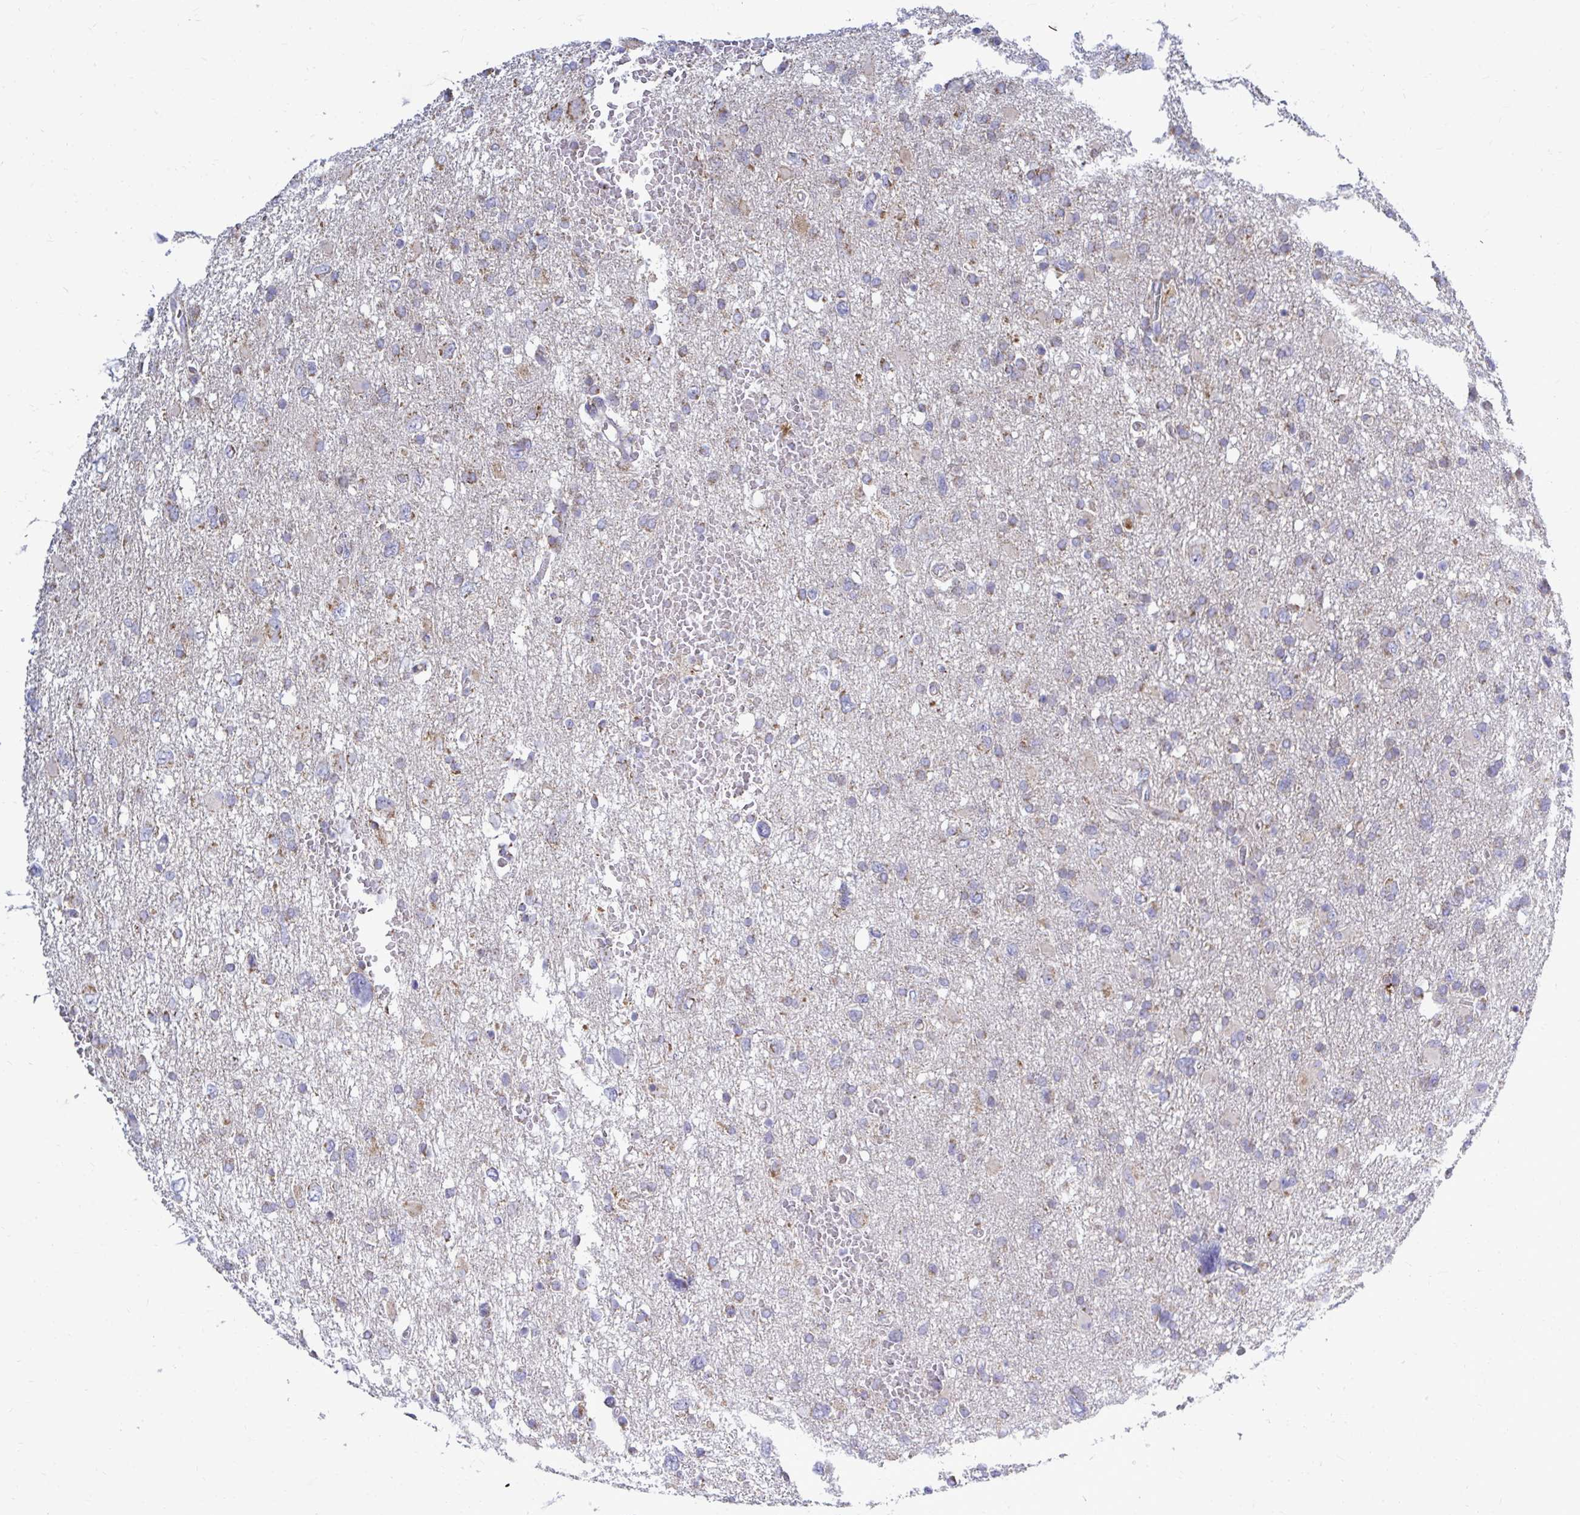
{"staining": {"intensity": "weak", "quantity": "25%-75%", "location": "cytoplasmic/membranous"}, "tissue": "glioma", "cell_type": "Tumor cells", "image_type": "cancer", "snomed": [{"axis": "morphology", "description": "Glioma, malignant, High grade"}, {"axis": "topography", "description": "Brain"}], "caption": "Immunohistochemistry (IHC) staining of high-grade glioma (malignant), which shows low levels of weak cytoplasmic/membranous expression in about 25%-75% of tumor cells indicating weak cytoplasmic/membranous protein positivity. The staining was performed using DAB (3,3'-diaminobenzidine) (brown) for protein detection and nuclei were counterstained in hematoxylin (blue).", "gene": "OR10R2", "patient": {"sex": "male", "age": 61}}